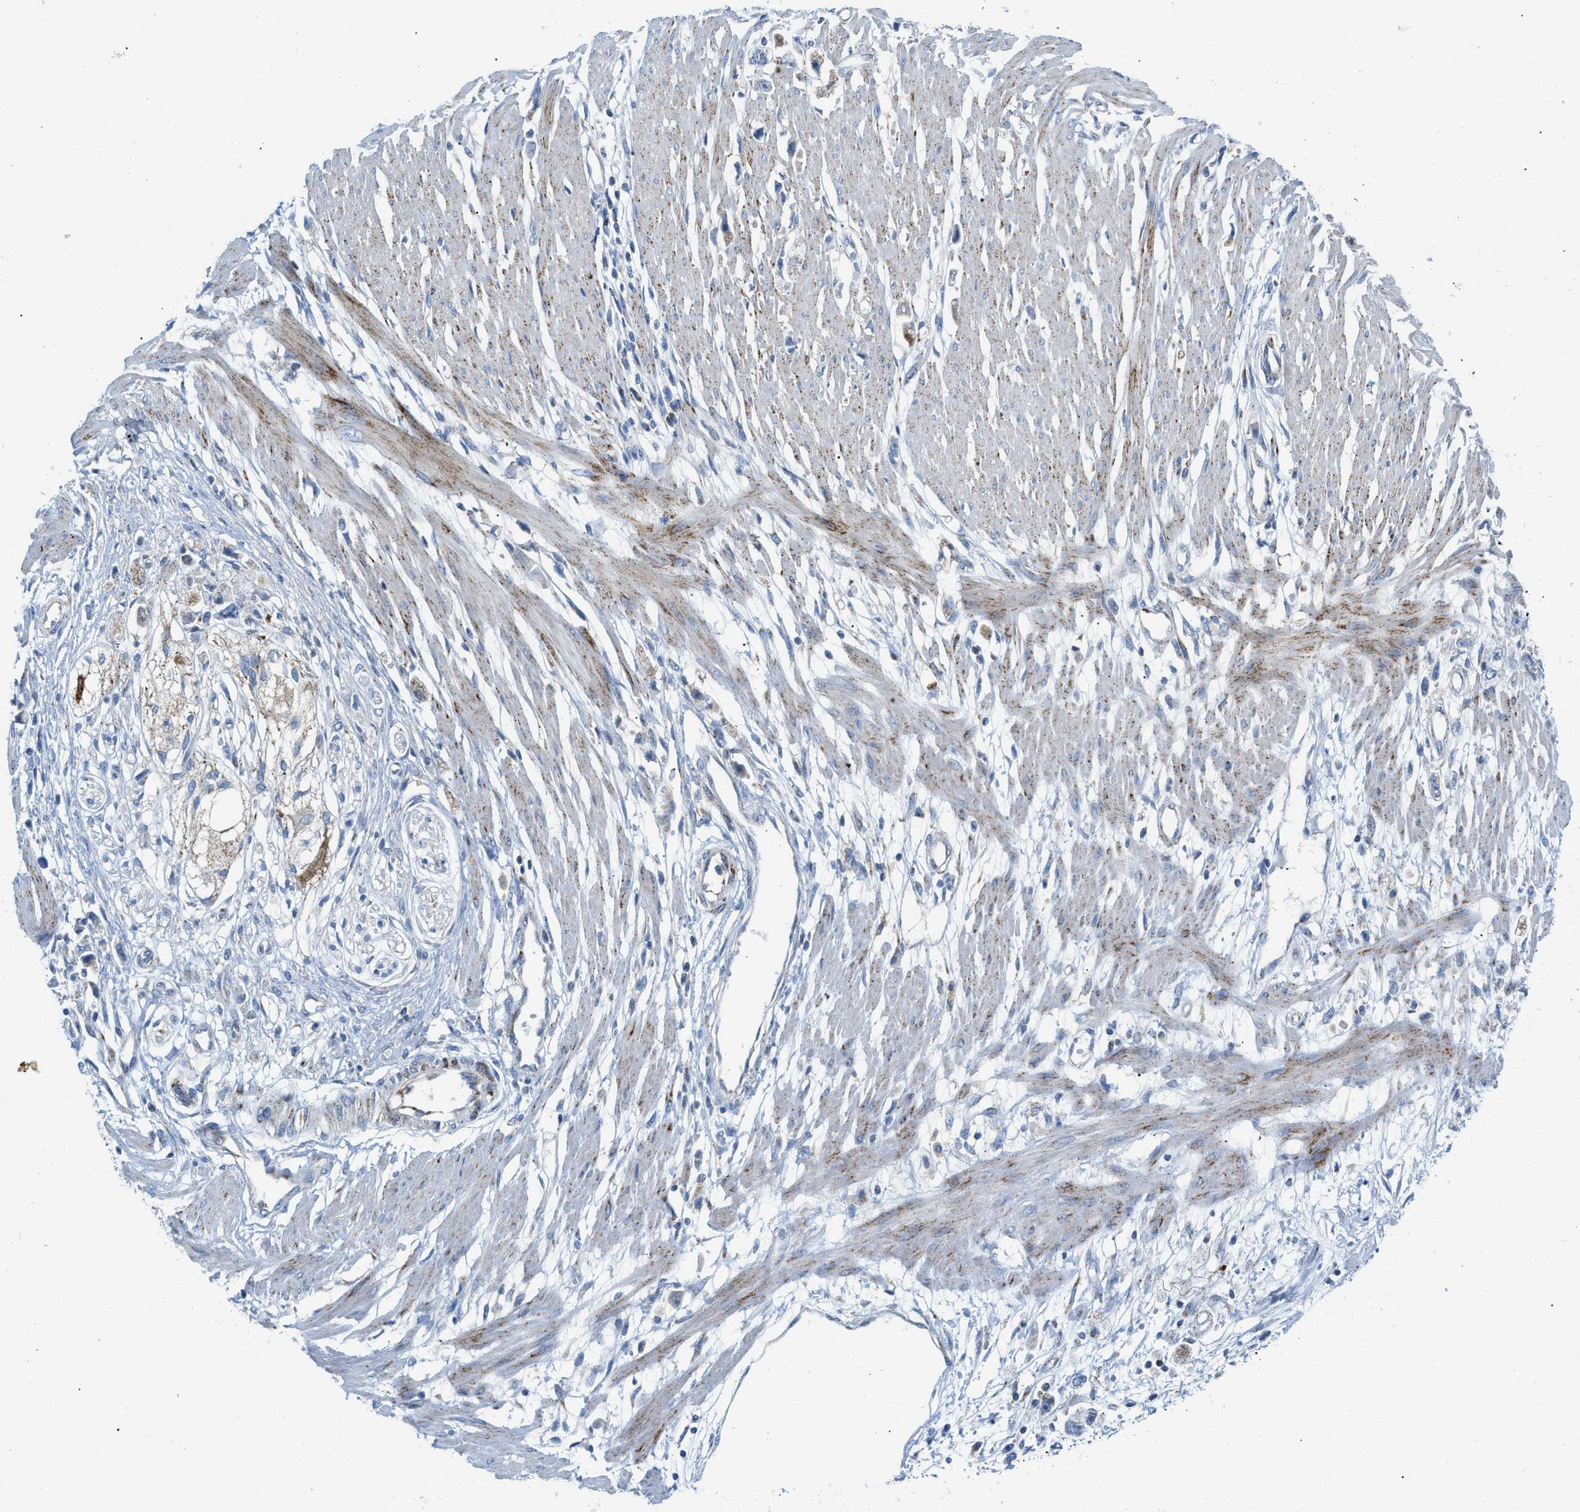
{"staining": {"intensity": "negative", "quantity": "none", "location": "none"}, "tissue": "stomach cancer", "cell_type": "Tumor cells", "image_type": "cancer", "snomed": [{"axis": "morphology", "description": "Adenocarcinoma, NOS"}, {"axis": "topography", "description": "Stomach"}], "caption": "This is a photomicrograph of IHC staining of stomach adenocarcinoma, which shows no staining in tumor cells.", "gene": "RBBP9", "patient": {"sex": "female", "age": 59}}